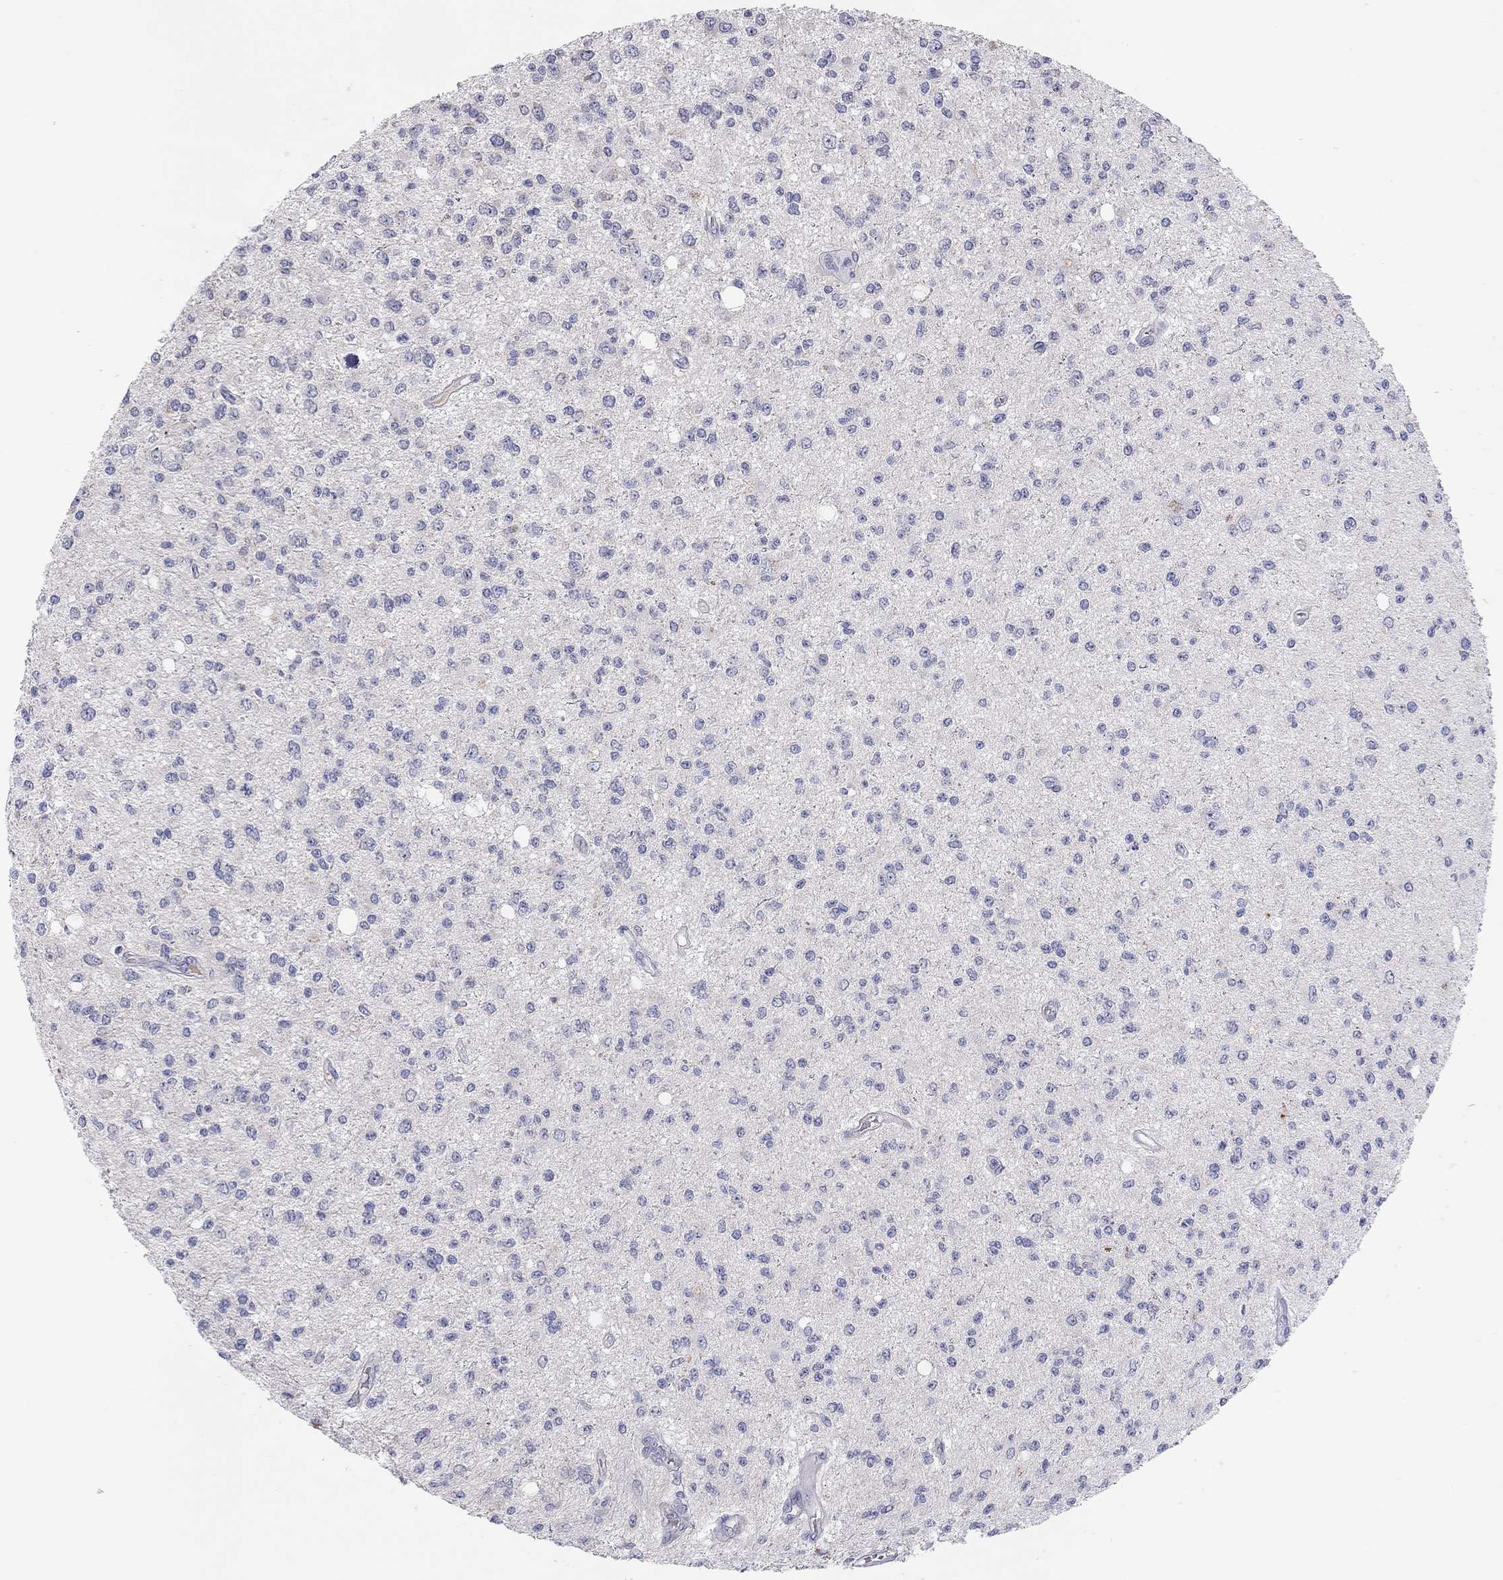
{"staining": {"intensity": "negative", "quantity": "none", "location": "none"}, "tissue": "glioma", "cell_type": "Tumor cells", "image_type": "cancer", "snomed": [{"axis": "morphology", "description": "Glioma, malignant, Low grade"}, {"axis": "topography", "description": "Brain"}], "caption": "Tumor cells show no significant protein staining in glioma.", "gene": "ST7L", "patient": {"sex": "male", "age": 67}}